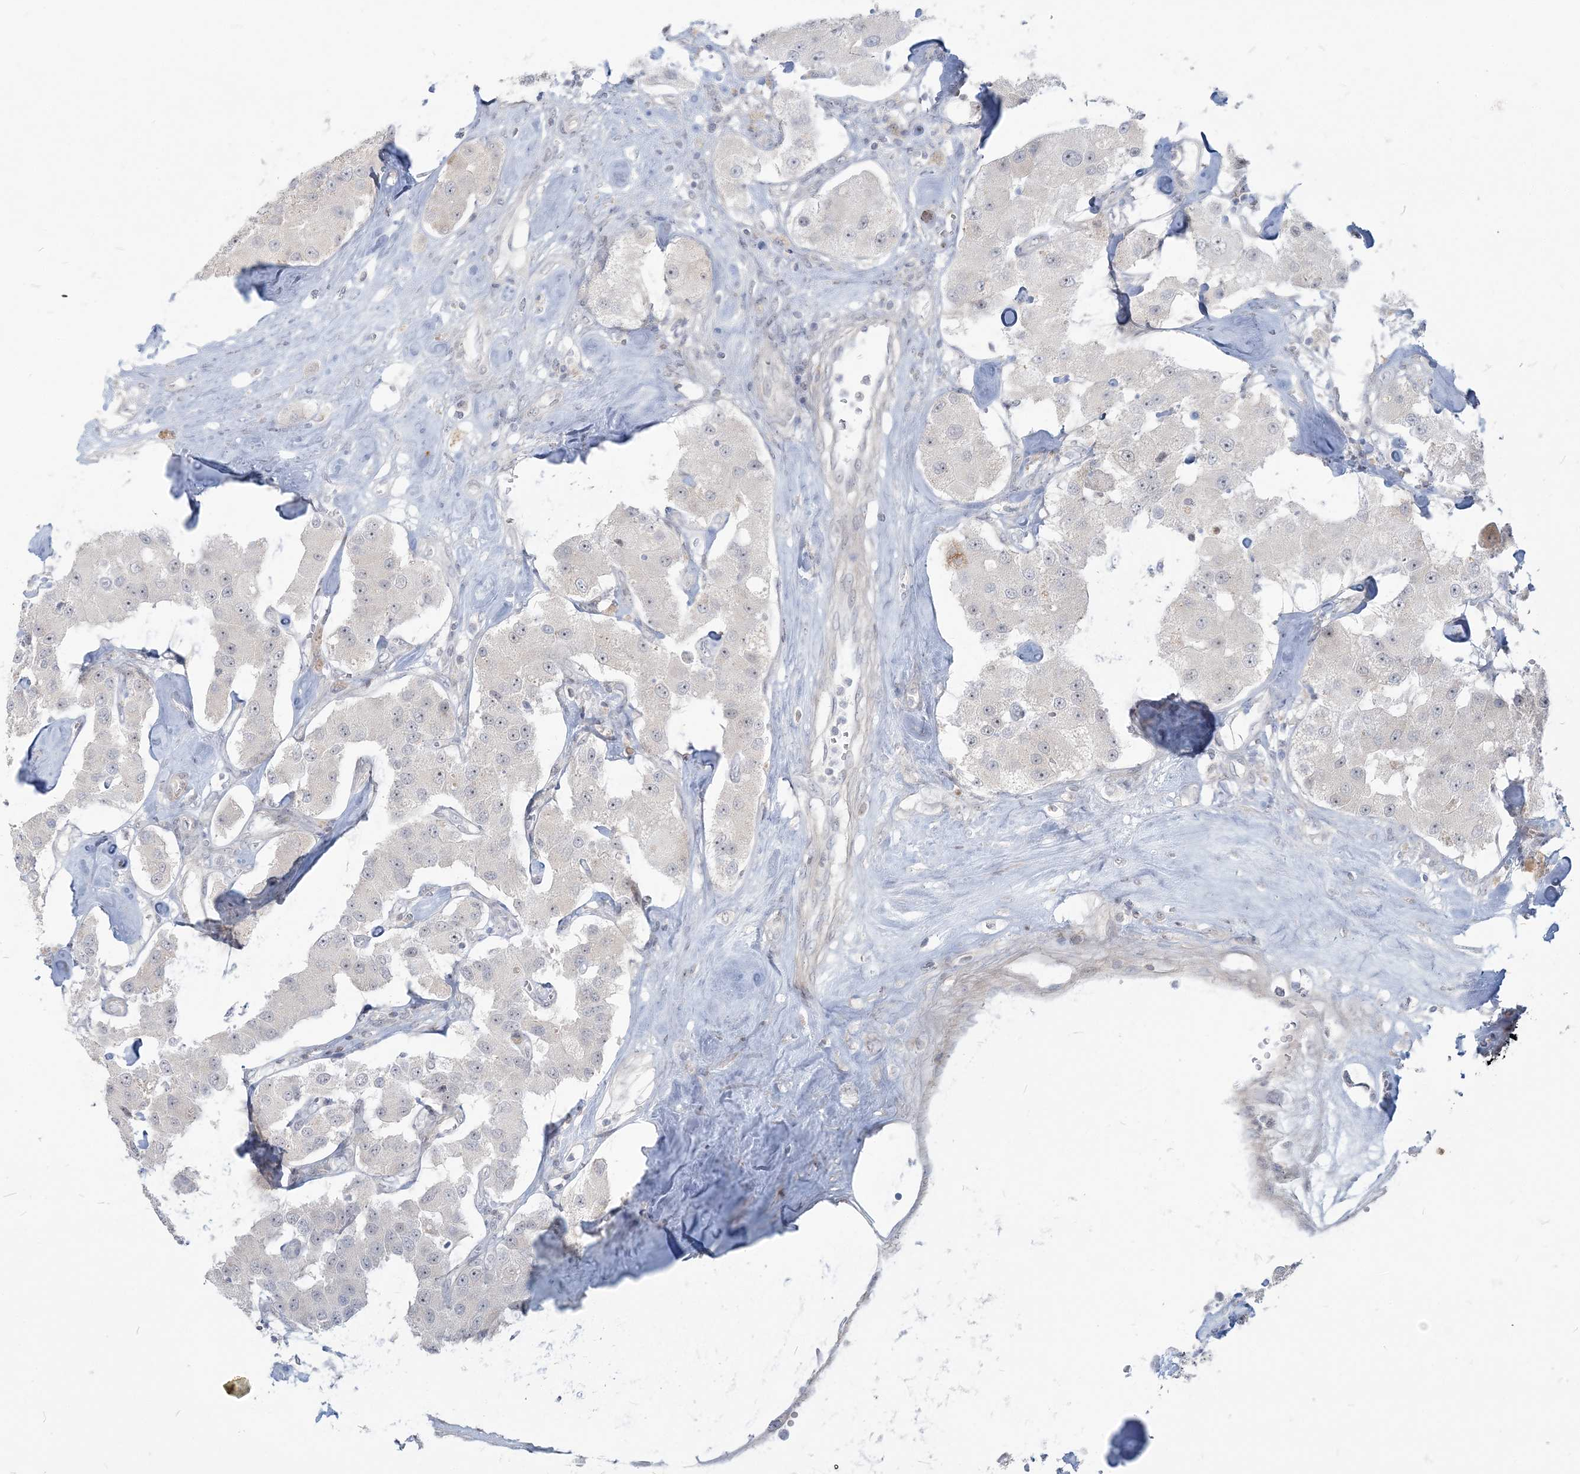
{"staining": {"intensity": "negative", "quantity": "none", "location": "none"}, "tissue": "carcinoid", "cell_type": "Tumor cells", "image_type": "cancer", "snomed": [{"axis": "morphology", "description": "Carcinoid, malignant, NOS"}, {"axis": "topography", "description": "Pancreas"}], "caption": "There is no significant expression in tumor cells of carcinoid.", "gene": "SDAD1", "patient": {"sex": "male", "age": 41}}